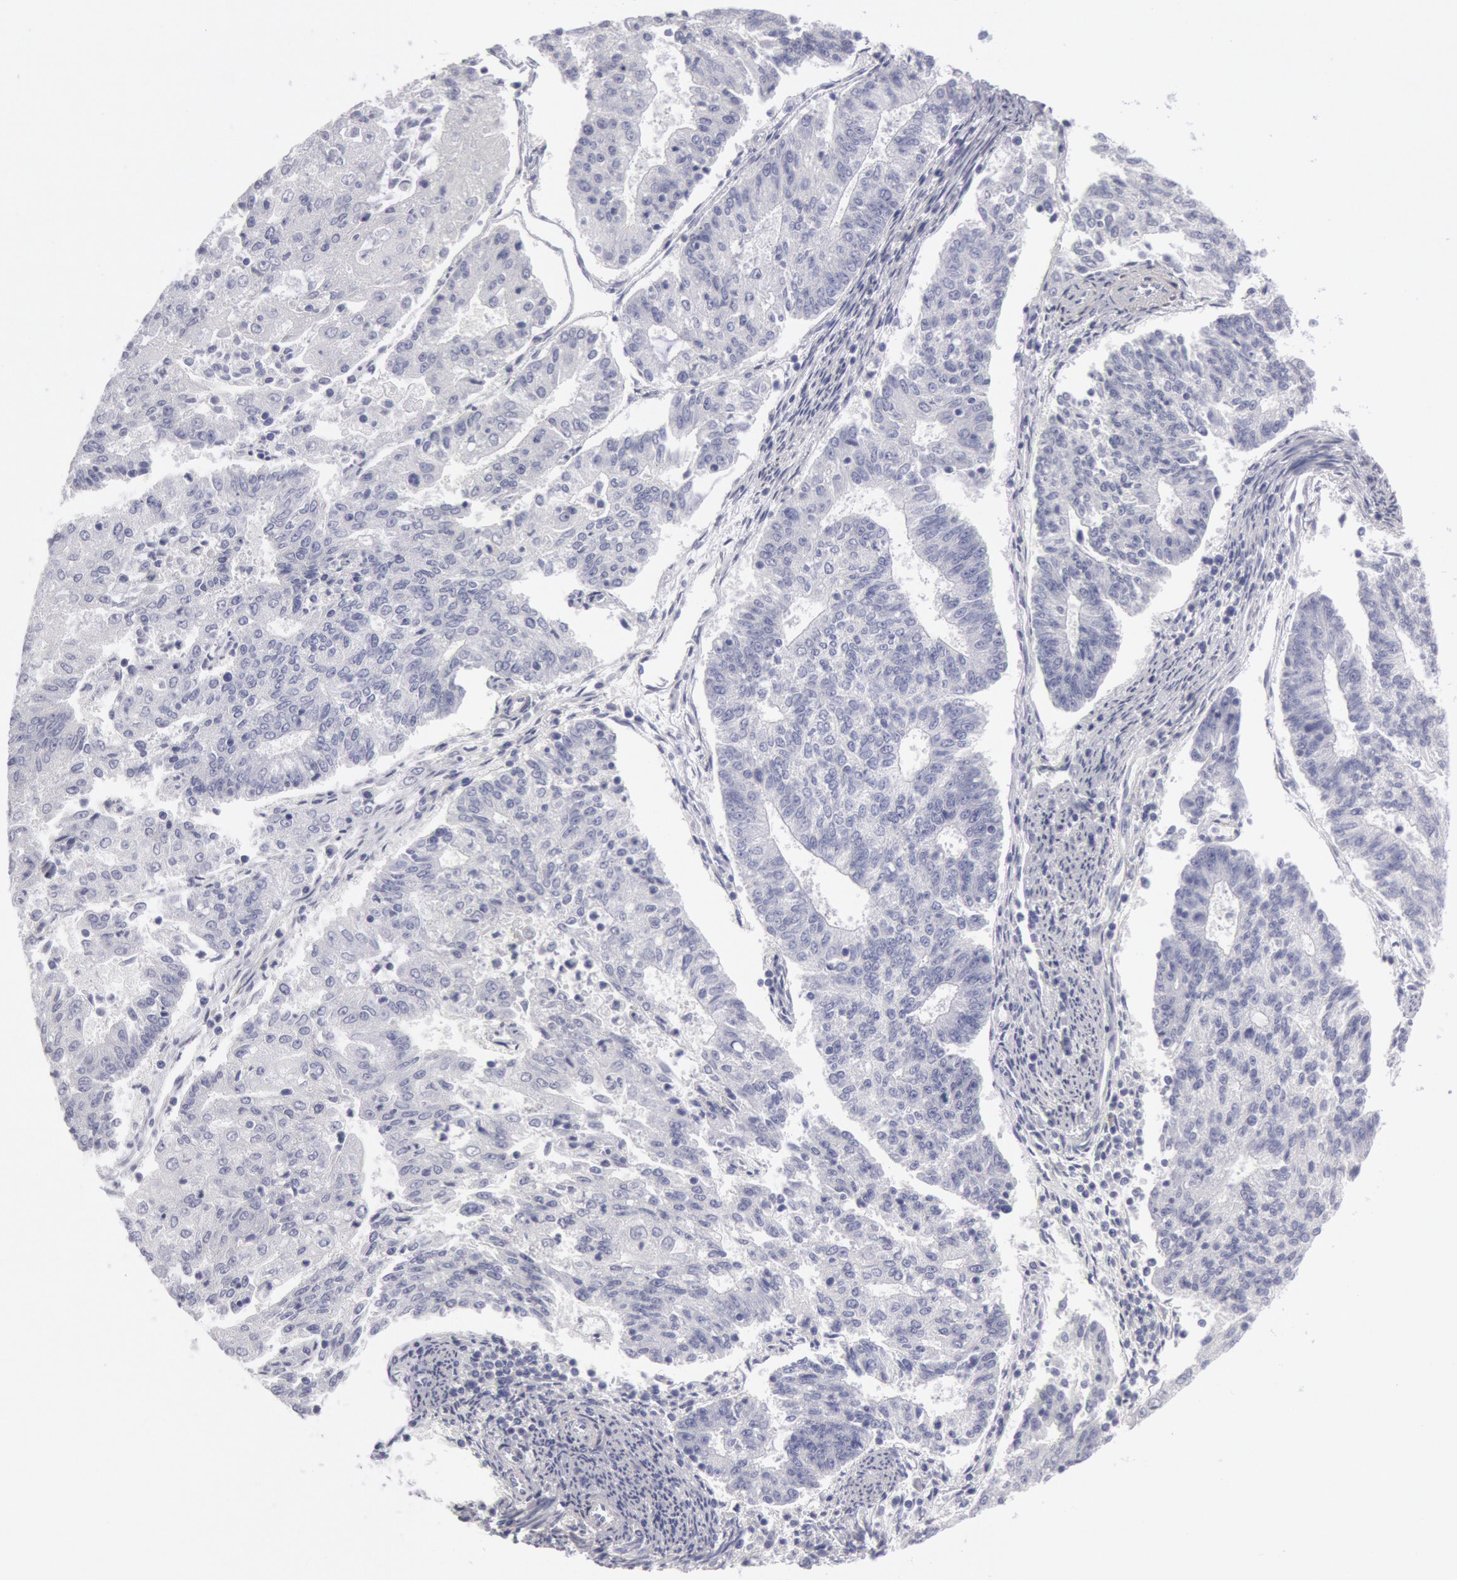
{"staining": {"intensity": "negative", "quantity": "none", "location": "none"}, "tissue": "endometrial cancer", "cell_type": "Tumor cells", "image_type": "cancer", "snomed": [{"axis": "morphology", "description": "Adenocarcinoma, NOS"}, {"axis": "topography", "description": "Endometrium"}], "caption": "Immunohistochemistry (IHC) photomicrograph of neoplastic tissue: endometrial cancer (adenocarcinoma) stained with DAB displays no significant protein staining in tumor cells.", "gene": "FHL1", "patient": {"sex": "female", "age": 56}}